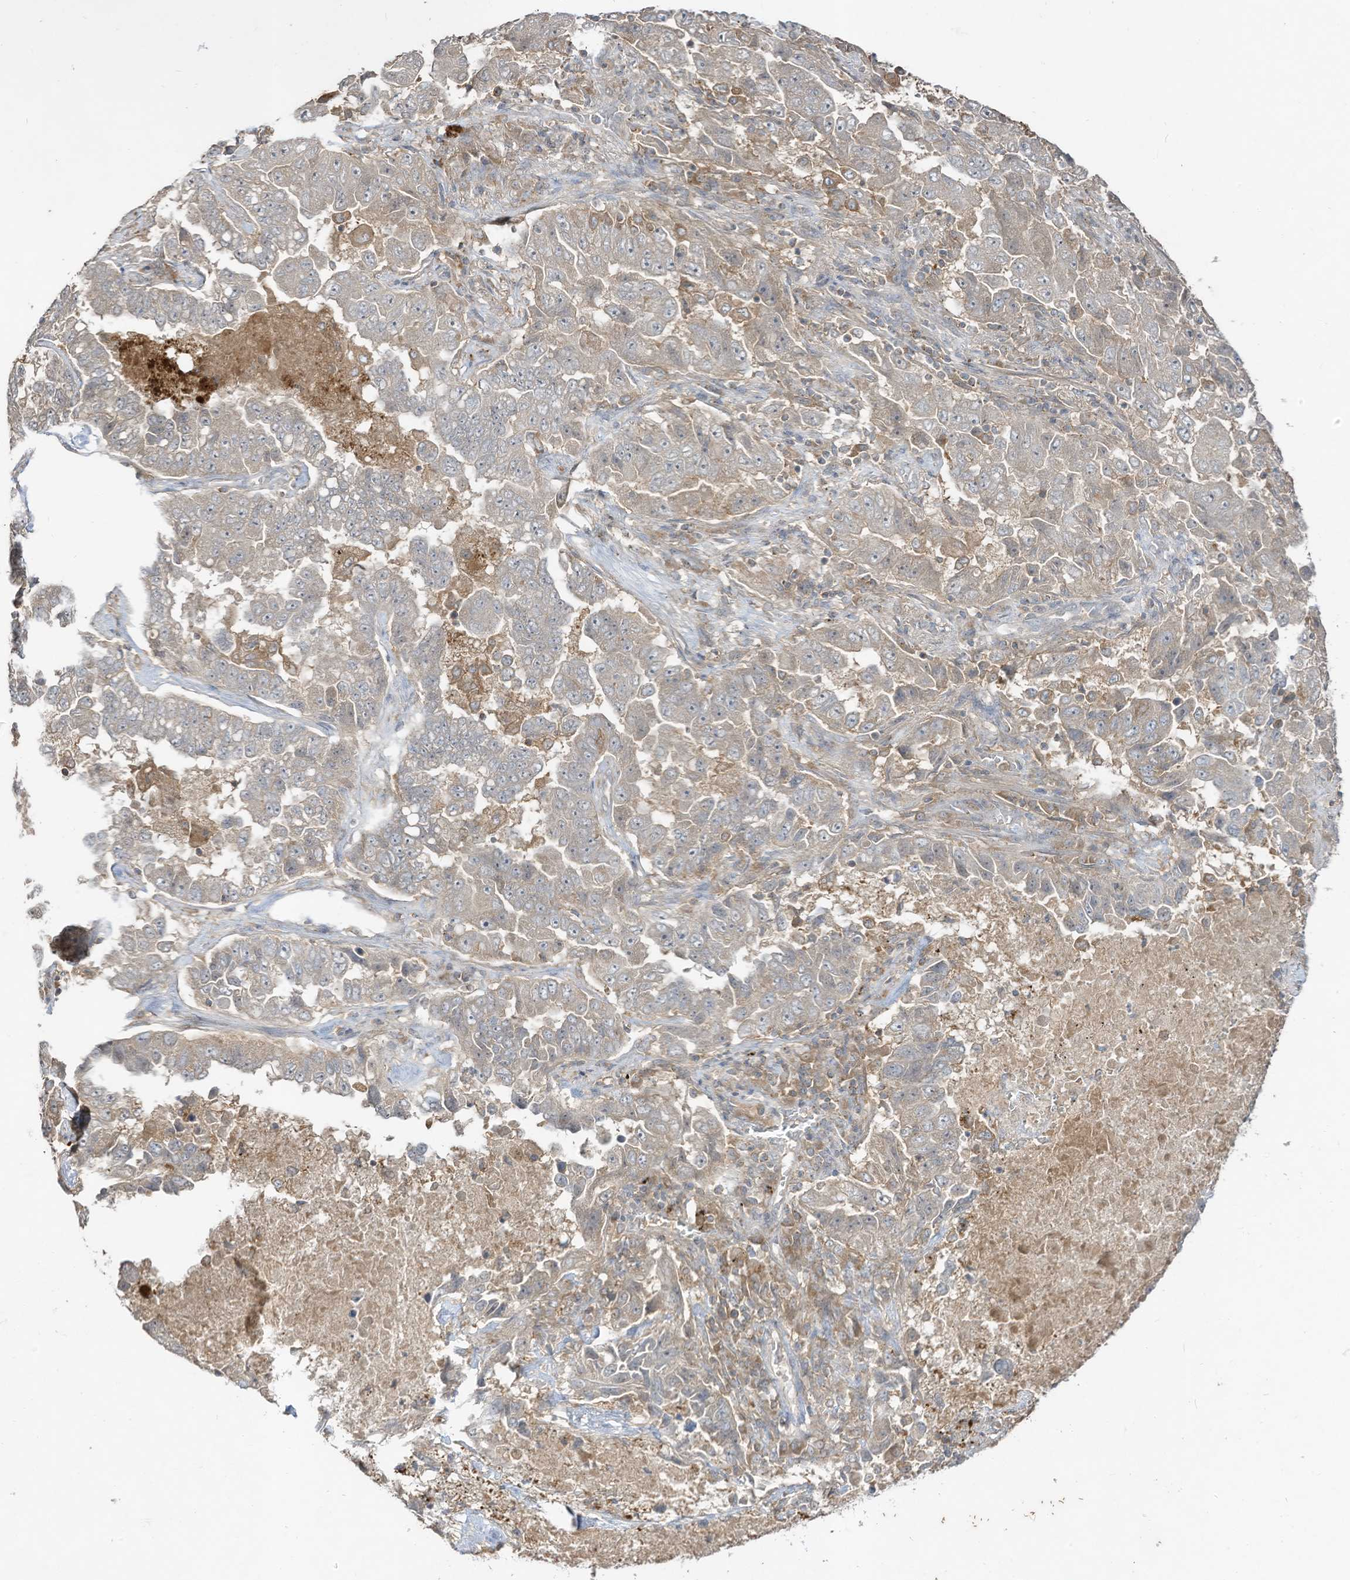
{"staining": {"intensity": "weak", "quantity": "25%-75%", "location": "cytoplasmic/membranous"}, "tissue": "lung cancer", "cell_type": "Tumor cells", "image_type": "cancer", "snomed": [{"axis": "morphology", "description": "Adenocarcinoma, NOS"}, {"axis": "topography", "description": "Lung"}], "caption": "IHC image of neoplastic tissue: adenocarcinoma (lung) stained using immunohistochemistry displays low levels of weak protein expression localized specifically in the cytoplasmic/membranous of tumor cells, appearing as a cytoplasmic/membranous brown color.", "gene": "LDAH", "patient": {"sex": "female", "age": 51}}